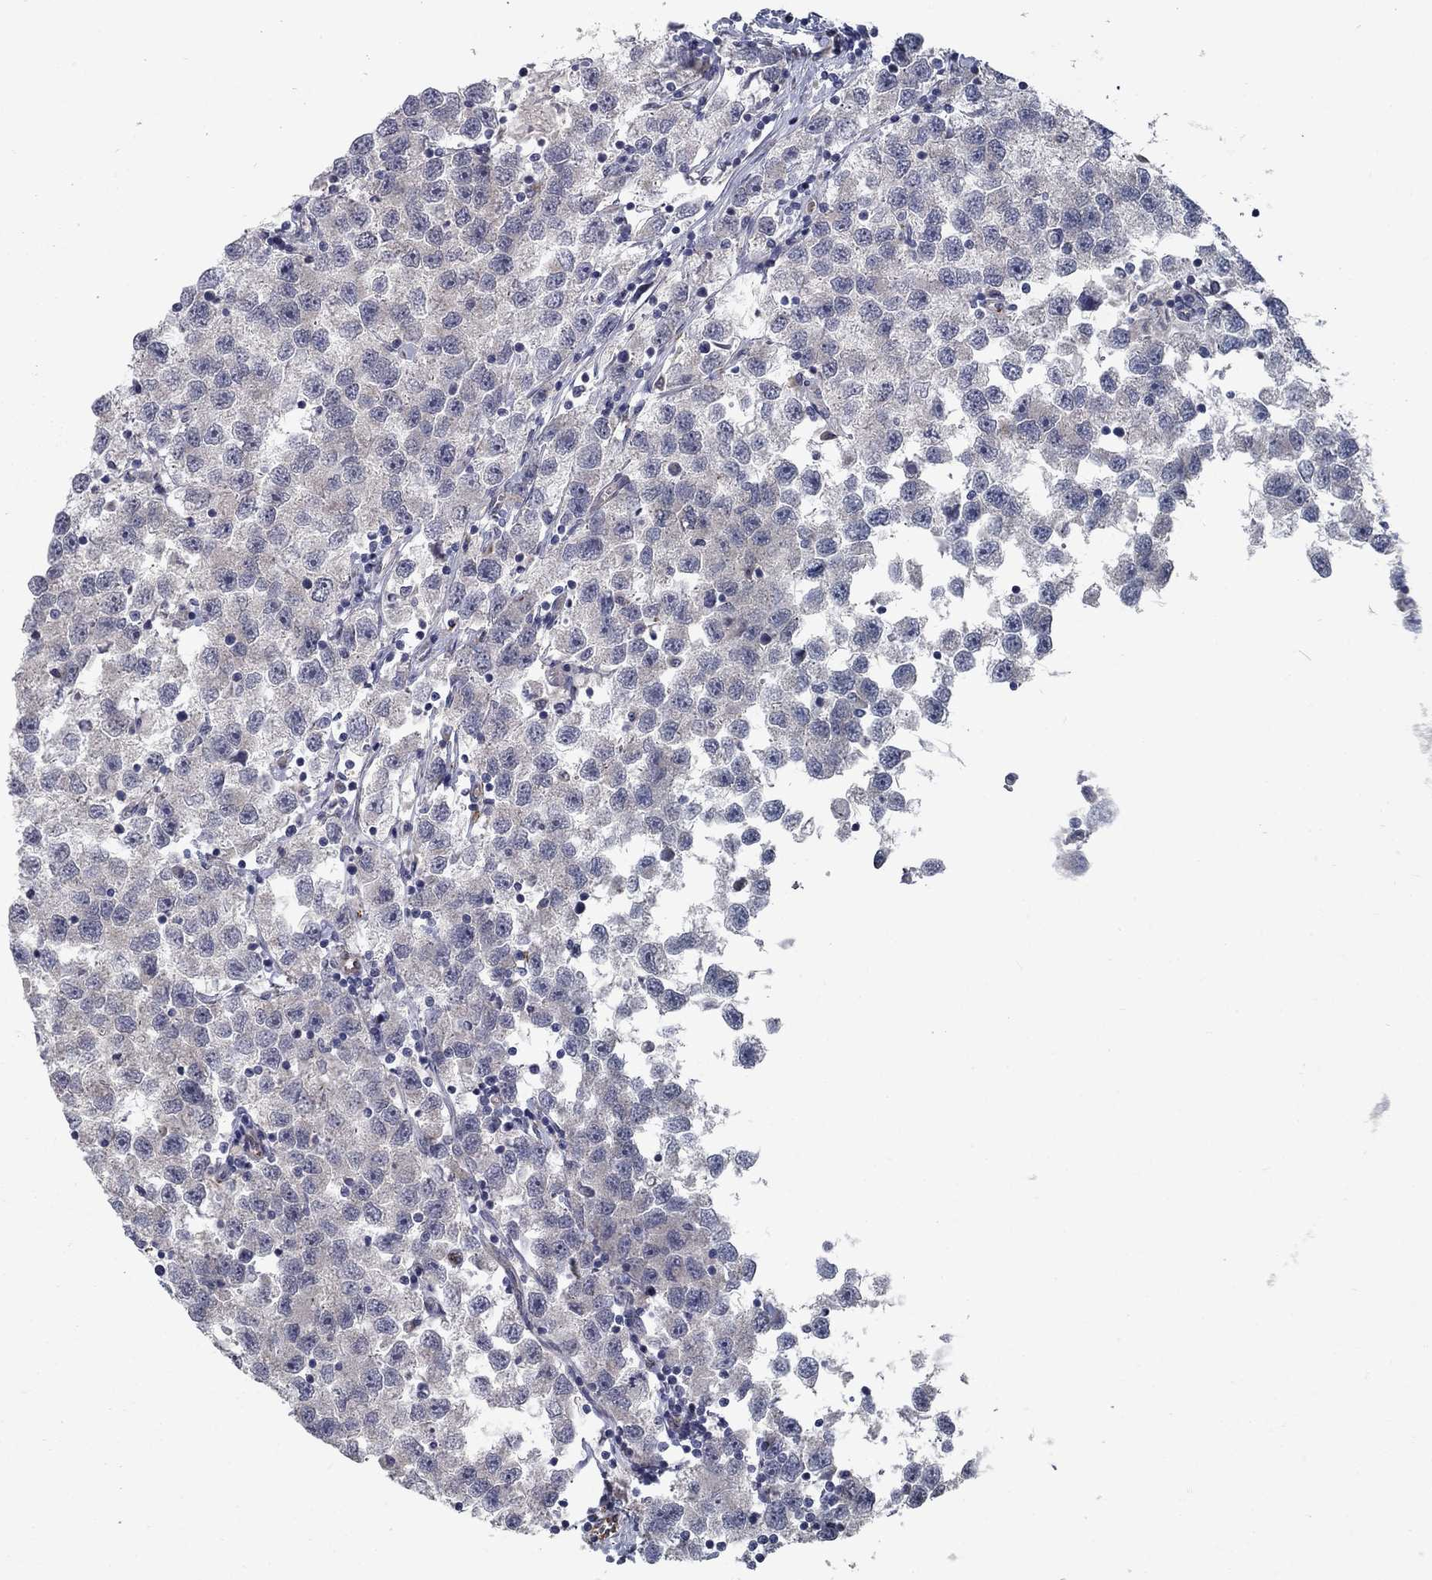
{"staining": {"intensity": "negative", "quantity": "none", "location": "none"}, "tissue": "testis cancer", "cell_type": "Tumor cells", "image_type": "cancer", "snomed": [{"axis": "morphology", "description": "Seminoma, NOS"}, {"axis": "topography", "description": "Testis"}], "caption": "Protein analysis of testis cancer exhibits no significant expression in tumor cells.", "gene": "FAM3B", "patient": {"sex": "male", "age": 26}}